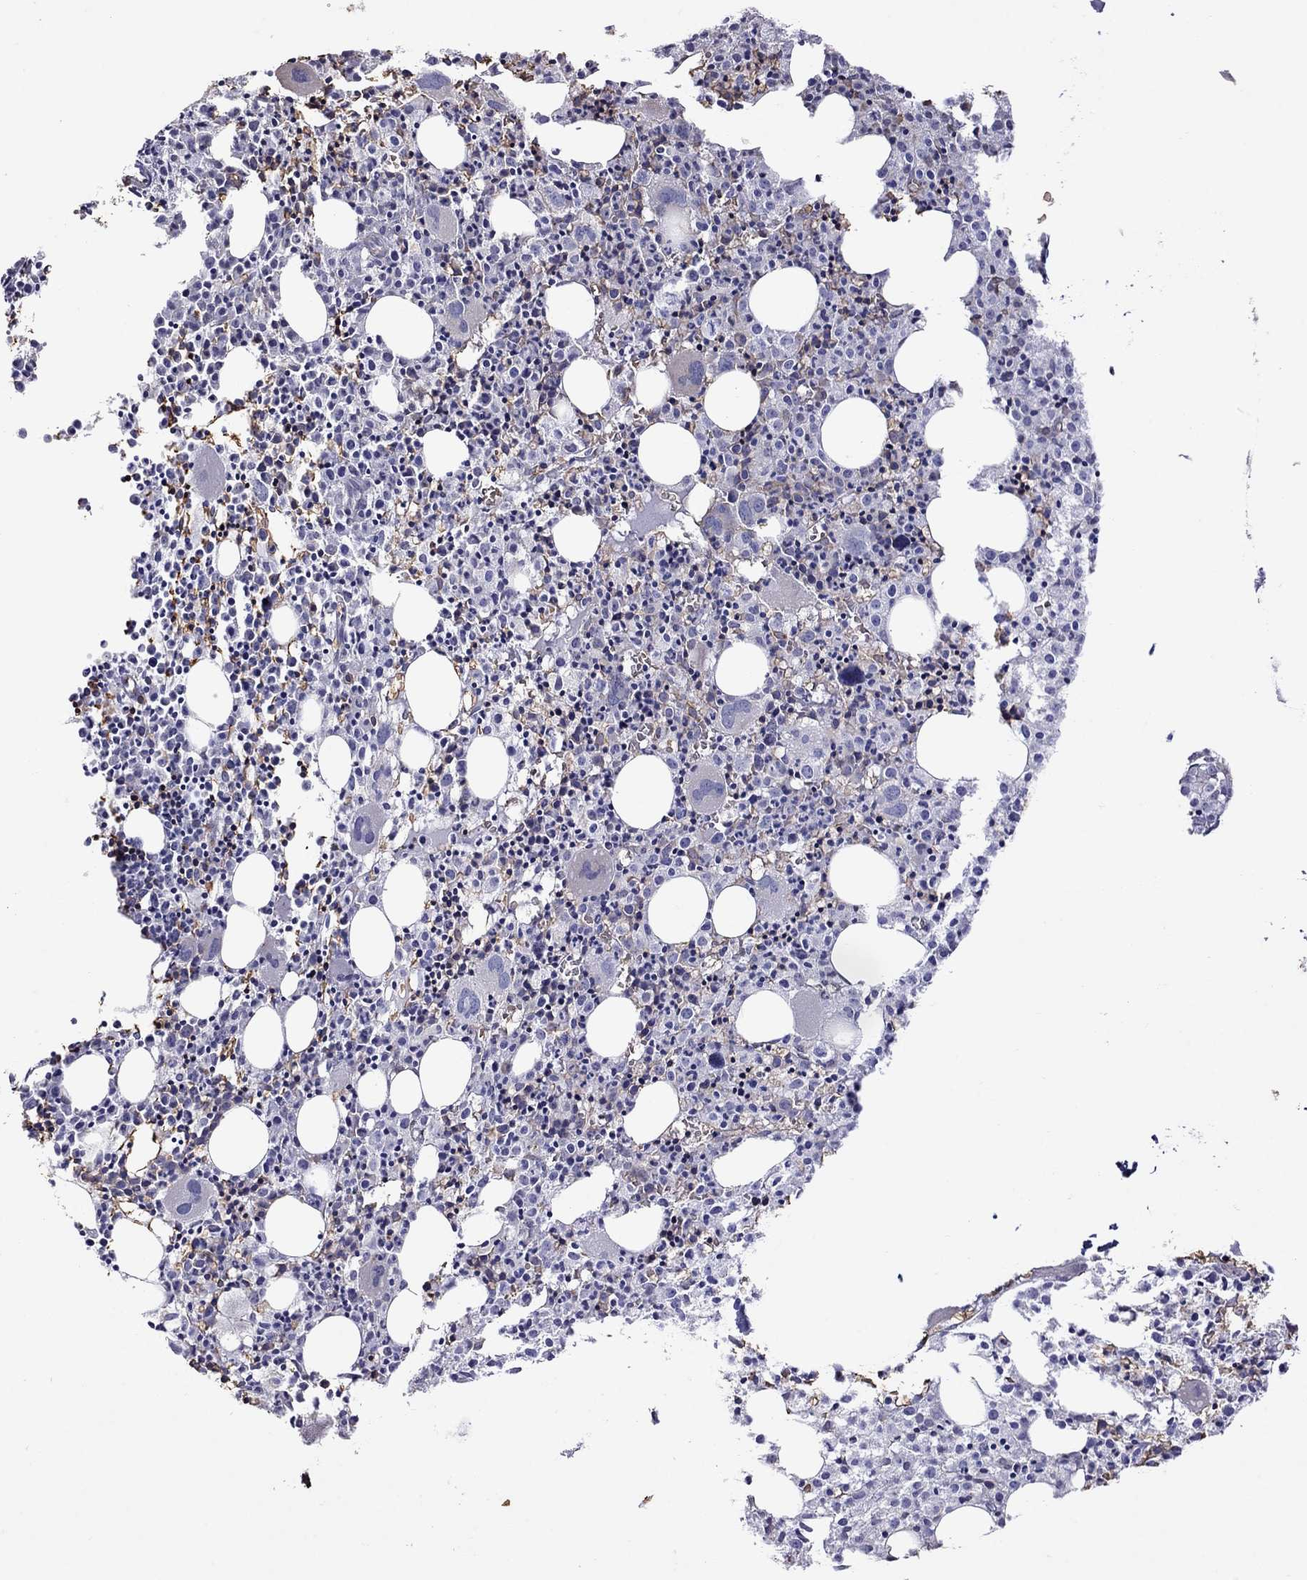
{"staining": {"intensity": "negative", "quantity": "none", "location": "none"}, "tissue": "bone marrow", "cell_type": "Hematopoietic cells", "image_type": "normal", "snomed": [{"axis": "morphology", "description": "Normal tissue, NOS"}, {"axis": "morphology", "description": "Inflammation, NOS"}, {"axis": "topography", "description": "Bone marrow"}], "caption": "Bone marrow was stained to show a protein in brown. There is no significant positivity in hematopoietic cells. (Brightfield microscopy of DAB immunohistochemistry (IHC) at high magnification).", "gene": "ADAM28", "patient": {"sex": "male", "age": 3}}